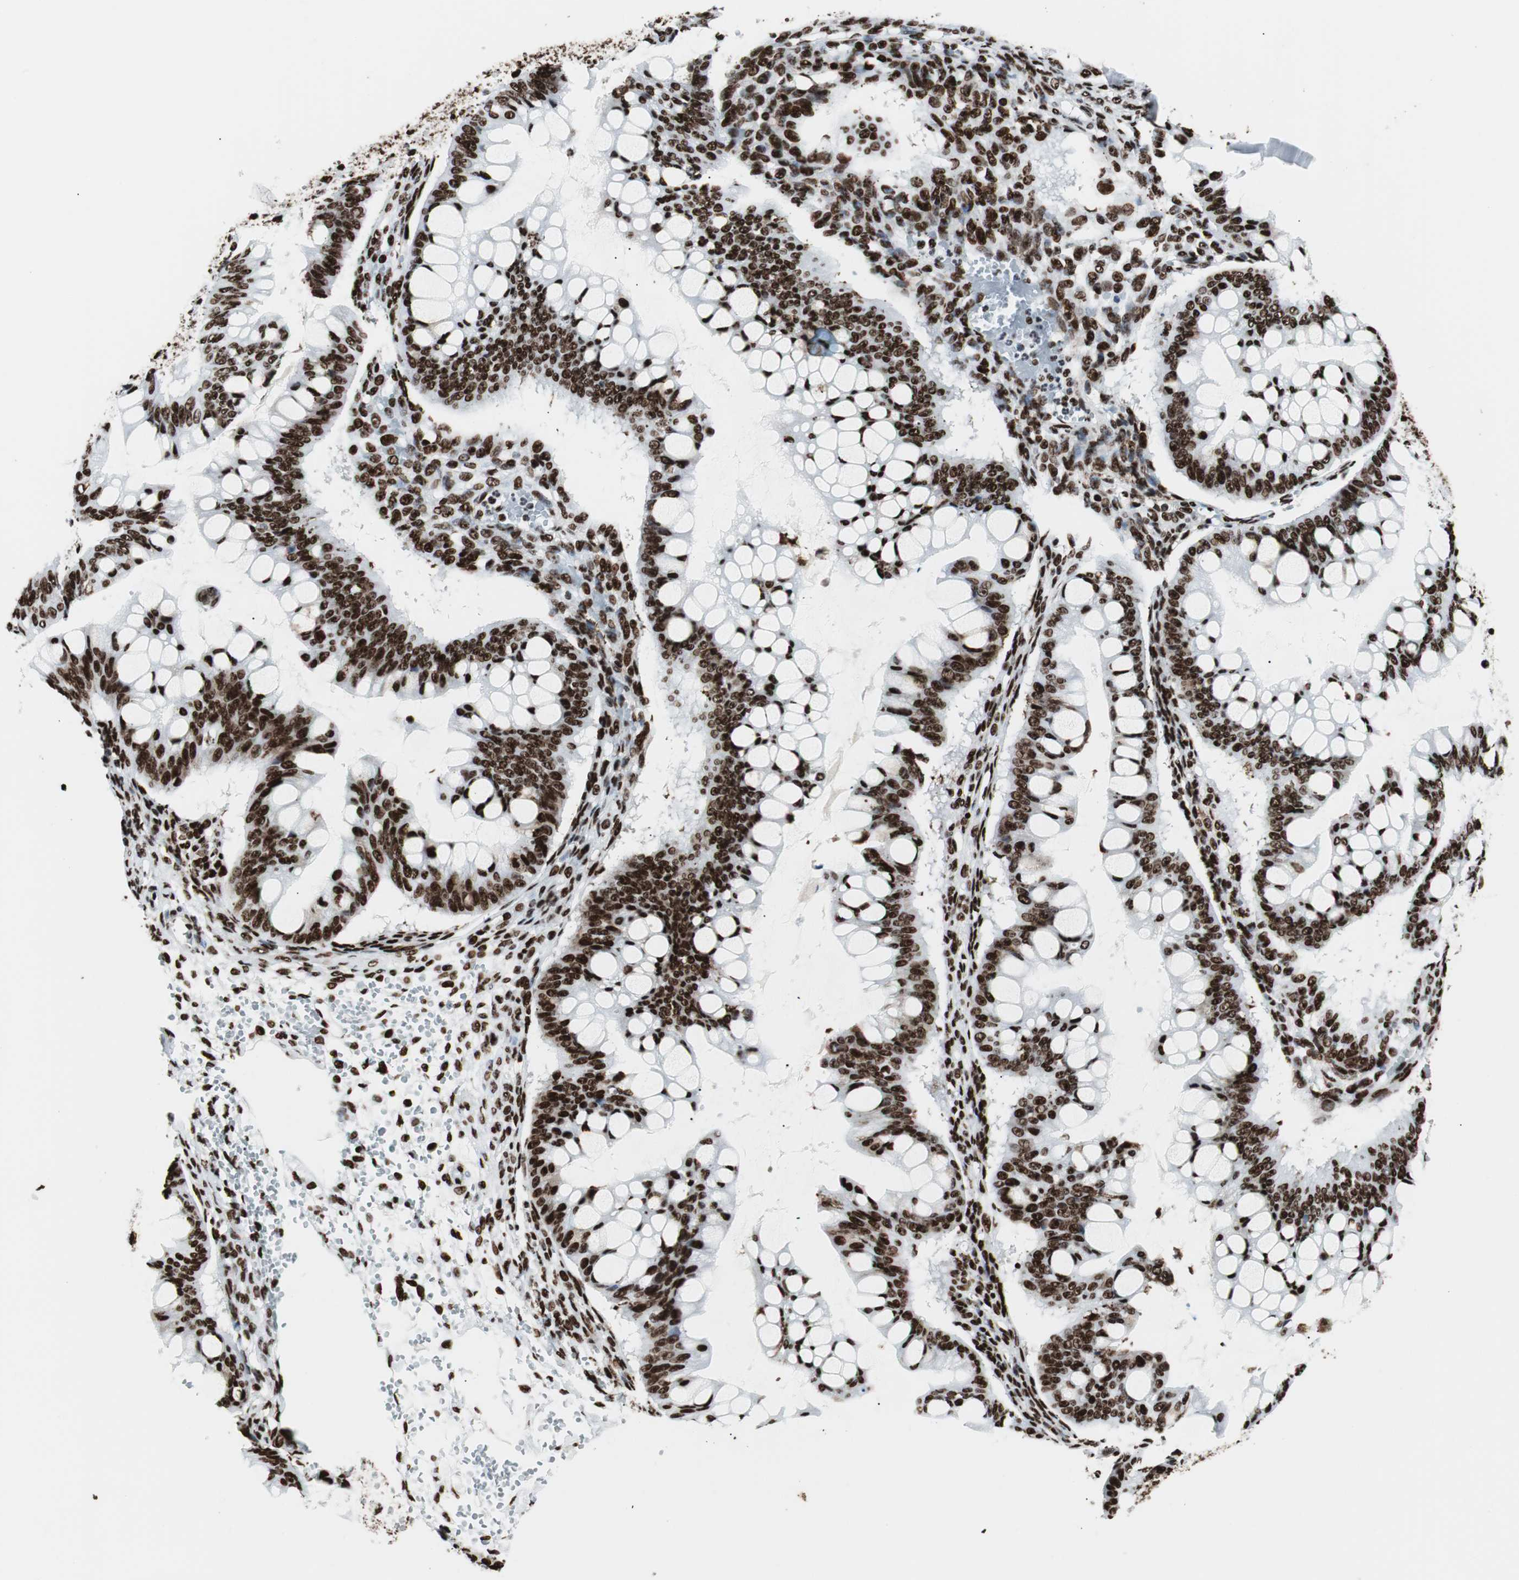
{"staining": {"intensity": "strong", "quantity": ">75%", "location": "nuclear"}, "tissue": "ovarian cancer", "cell_type": "Tumor cells", "image_type": "cancer", "snomed": [{"axis": "morphology", "description": "Cystadenocarcinoma, mucinous, NOS"}, {"axis": "topography", "description": "Ovary"}], "caption": "The immunohistochemical stain highlights strong nuclear staining in tumor cells of mucinous cystadenocarcinoma (ovarian) tissue.", "gene": "NCL", "patient": {"sex": "female", "age": 73}}